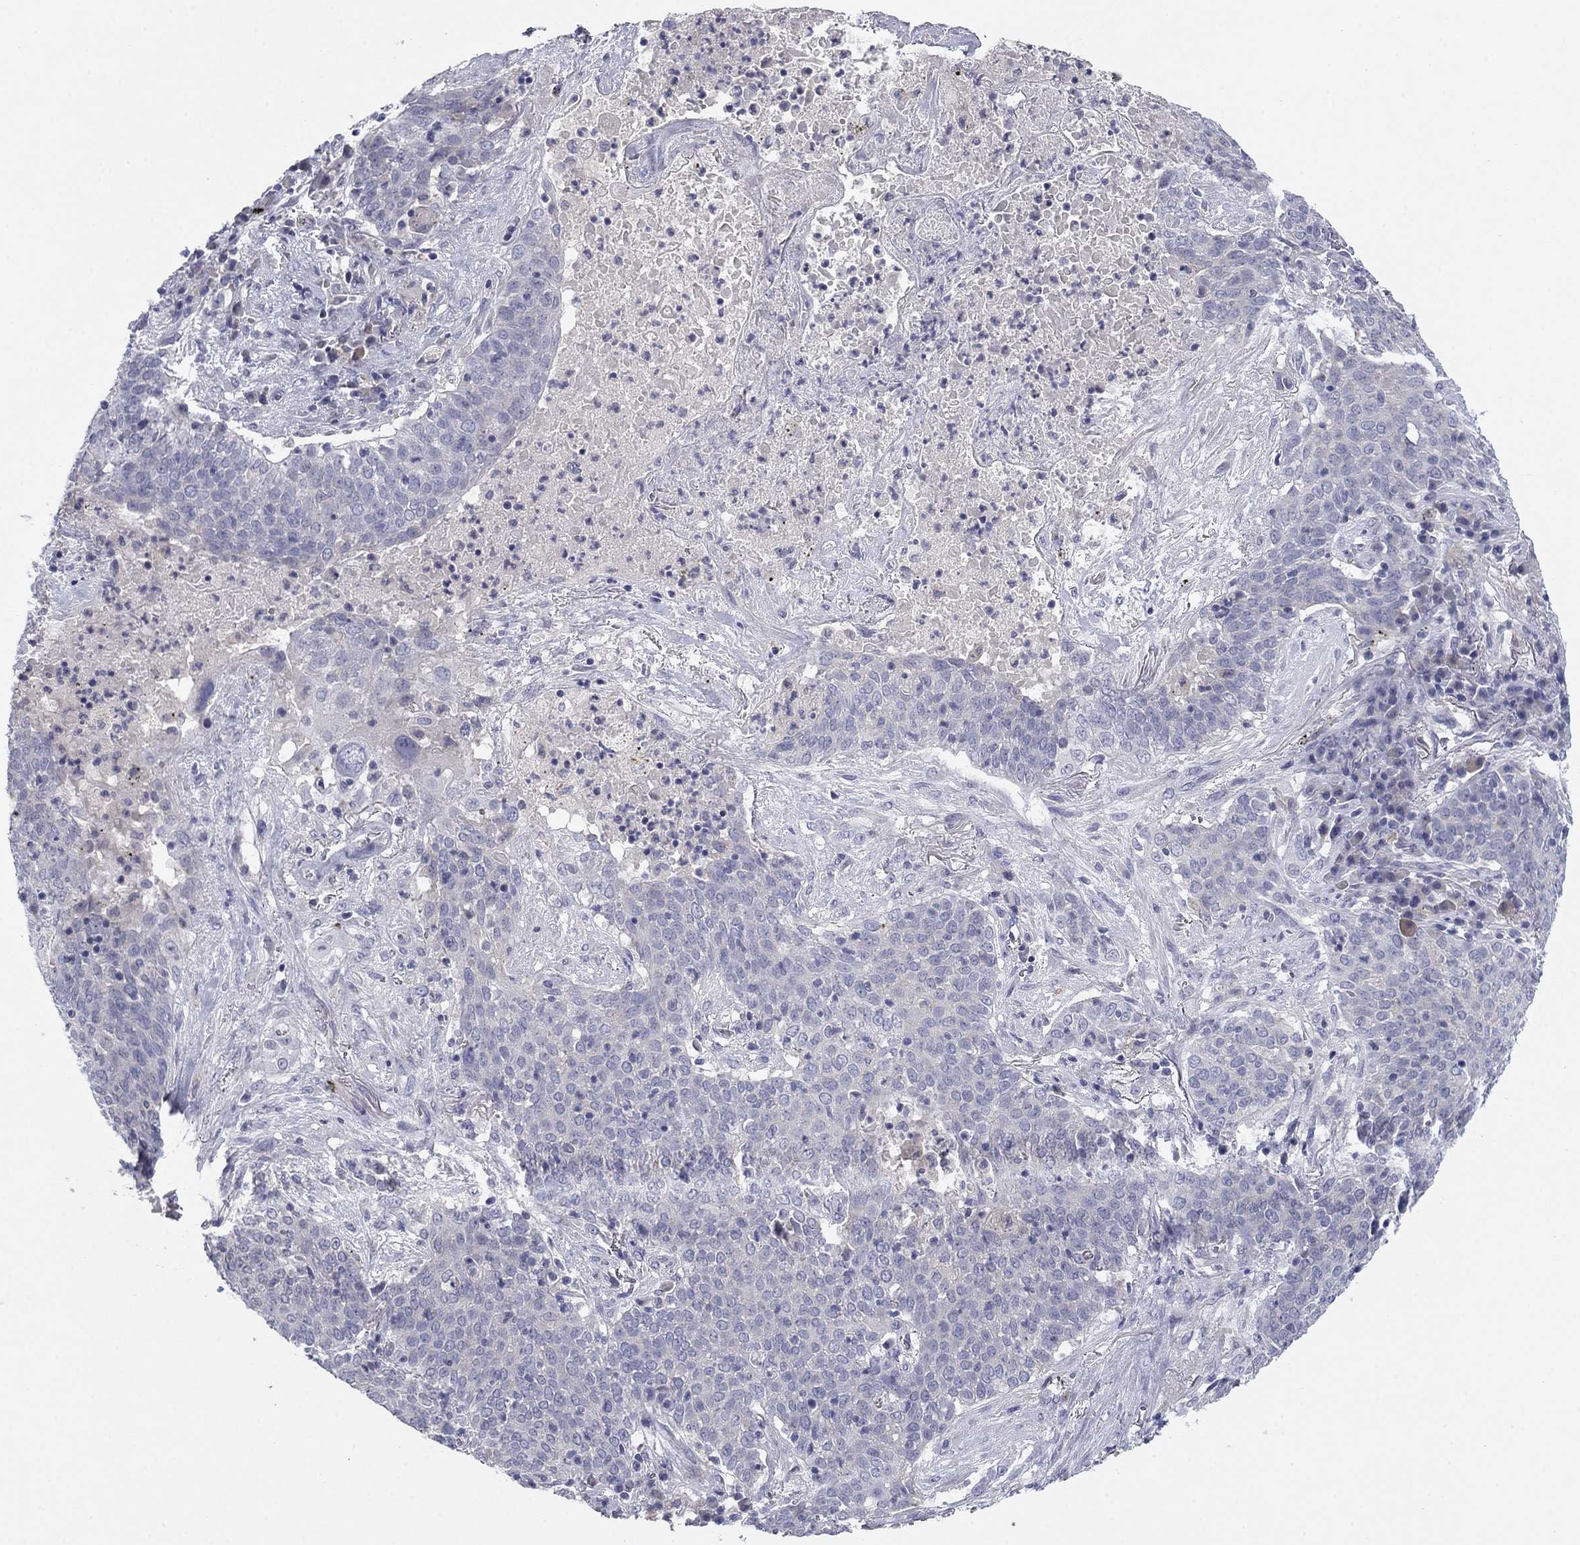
{"staining": {"intensity": "negative", "quantity": "none", "location": "none"}, "tissue": "lung cancer", "cell_type": "Tumor cells", "image_type": "cancer", "snomed": [{"axis": "morphology", "description": "Squamous cell carcinoma, NOS"}, {"axis": "topography", "description": "Lung"}], "caption": "Immunohistochemistry histopathology image of human lung cancer stained for a protein (brown), which exhibits no expression in tumor cells.", "gene": "CNTNAP4", "patient": {"sex": "male", "age": 82}}